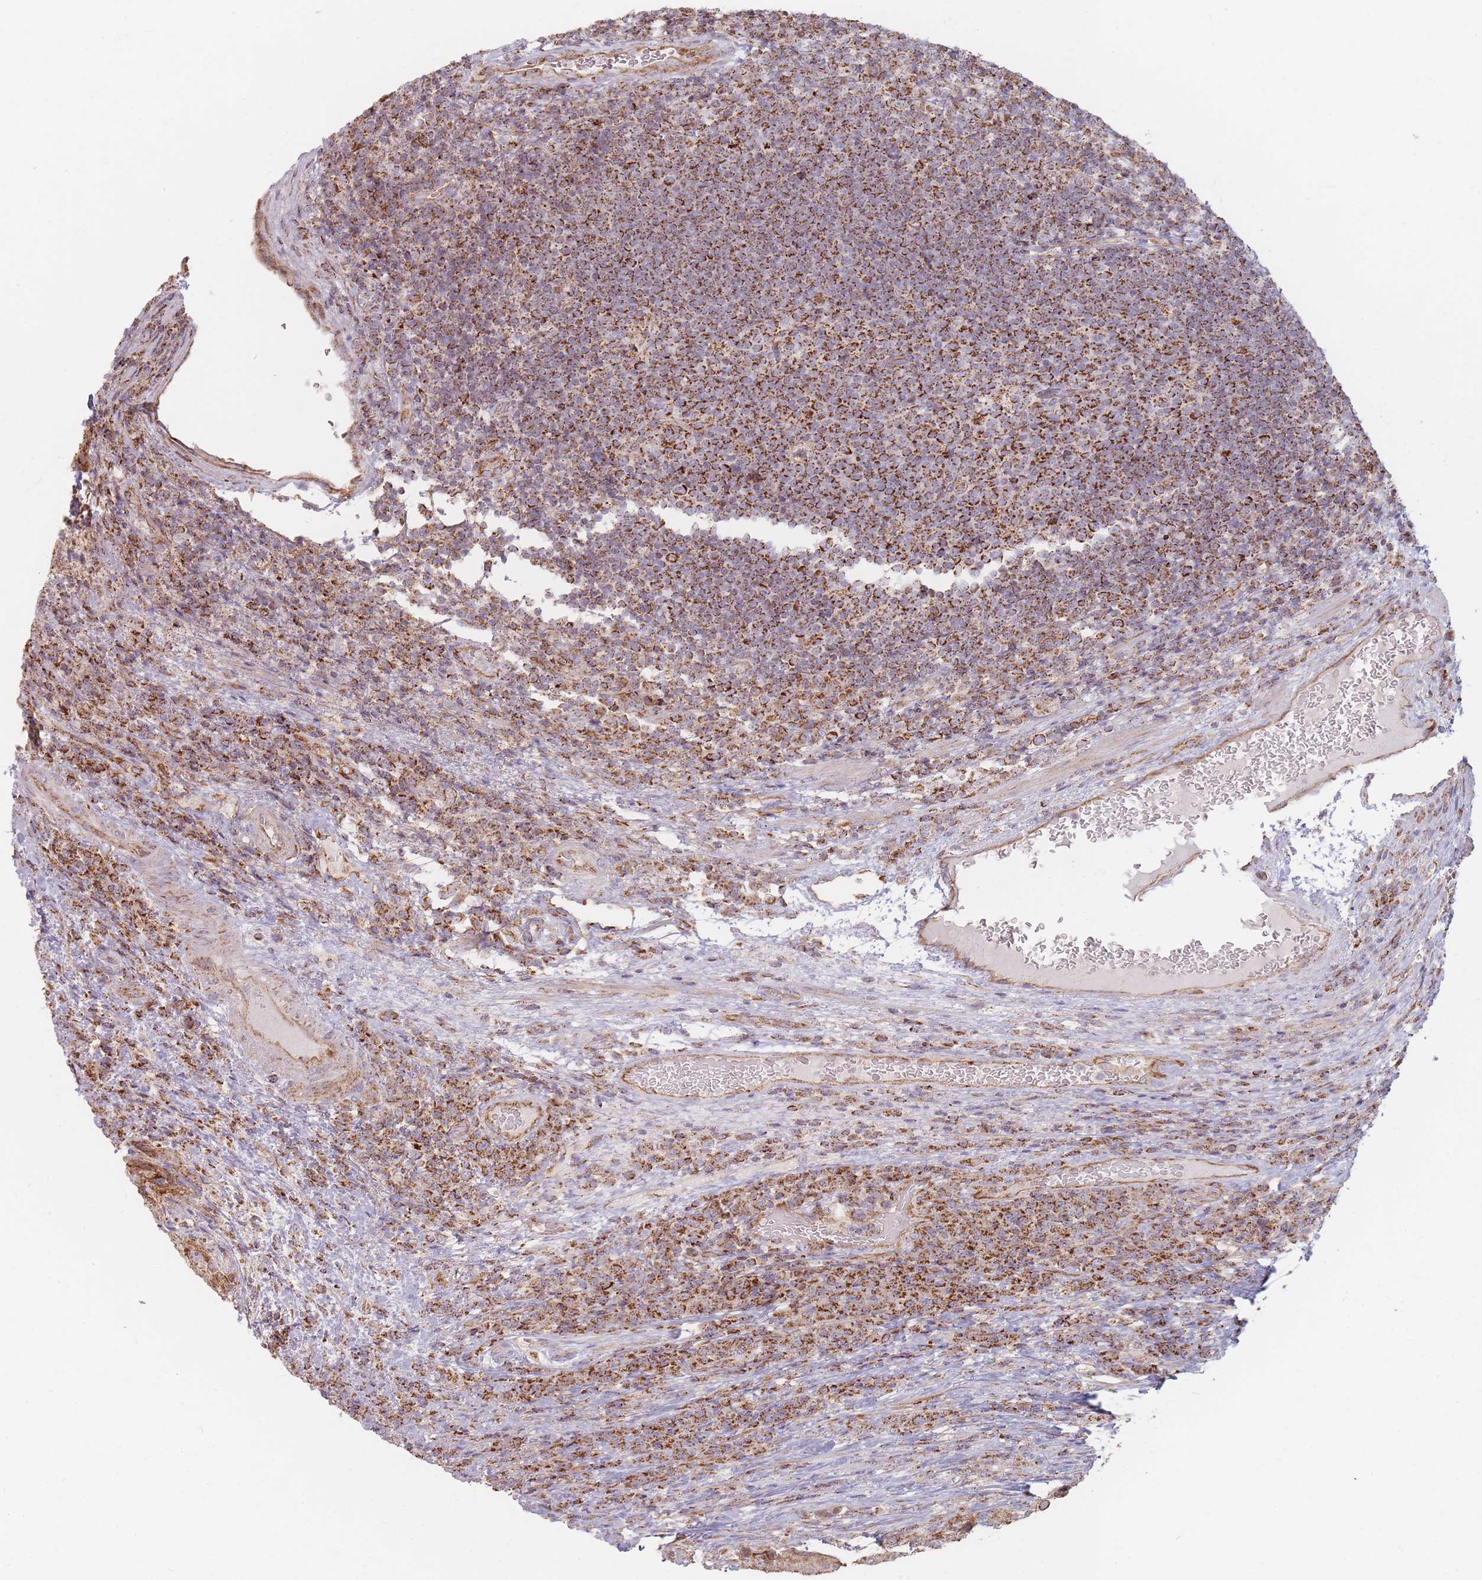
{"staining": {"intensity": "strong", "quantity": ">75%", "location": "cytoplasmic/membranous"}, "tissue": "urothelial cancer", "cell_type": "Tumor cells", "image_type": "cancer", "snomed": [{"axis": "morphology", "description": "Urothelial carcinoma, High grade"}, {"axis": "topography", "description": "Urinary bladder"}], "caption": "Tumor cells demonstrate high levels of strong cytoplasmic/membranous expression in approximately >75% of cells in human urothelial cancer. The staining was performed using DAB, with brown indicating positive protein expression. Nuclei are stained blue with hematoxylin.", "gene": "ESRP2", "patient": {"sex": "female", "age": 63}}